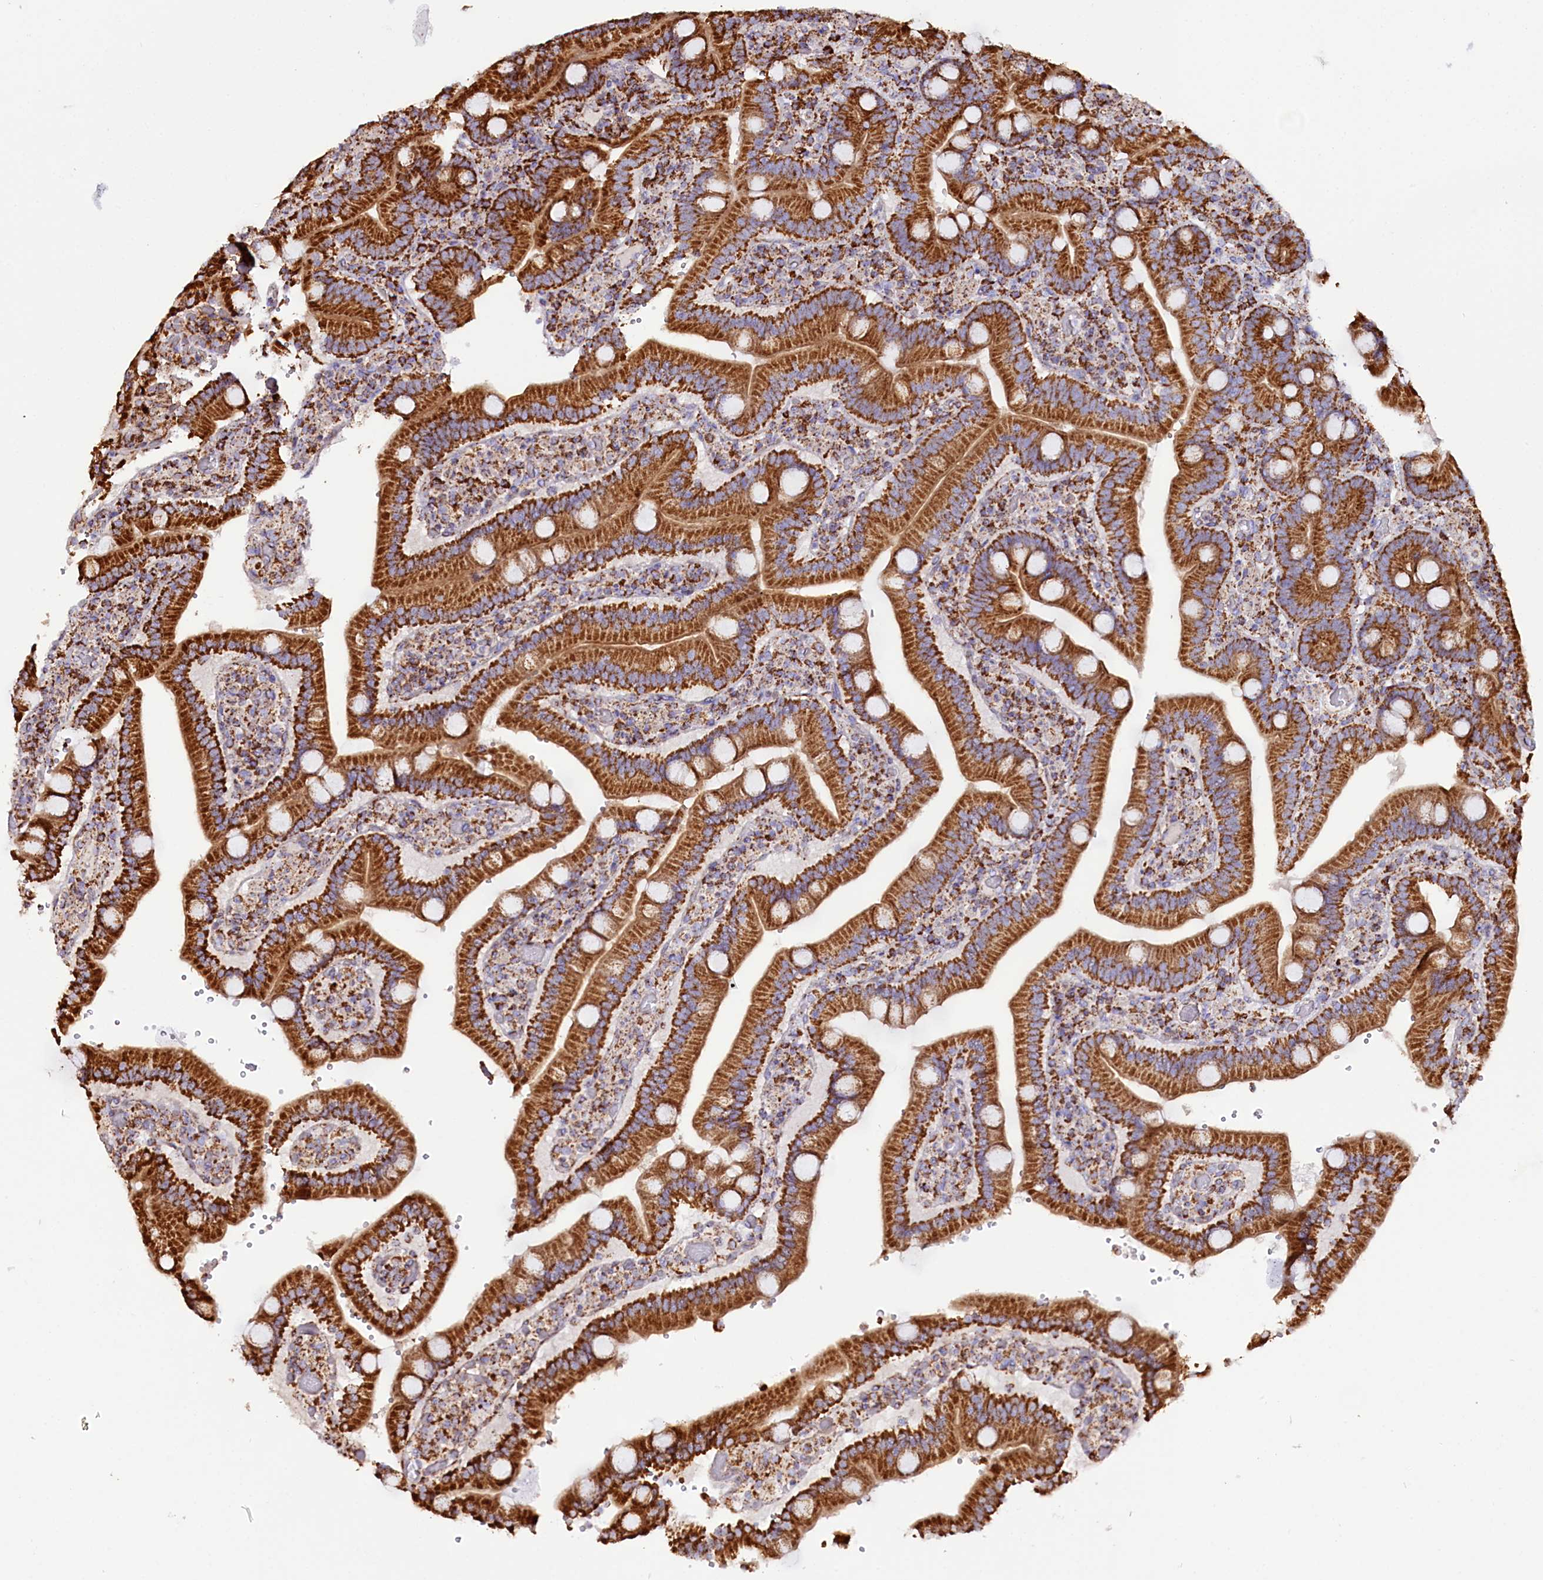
{"staining": {"intensity": "strong", "quantity": ">75%", "location": "cytoplasmic/membranous"}, "tissue": "duodenum", "cell_type": "Glandular cells", "image_type": "normal", "snomed": [{"axis": "morphology", "description": "Normal tissue, NOS"}, {"axis": "topography", "description": "Duodenum"}], "caption": "Strong cytoplasmic/membranous expression is present in approximately >75% of glandular cells in benign duodenum.", "gene": "APLP2", "patient": {"sex": "female", "age": 62}}